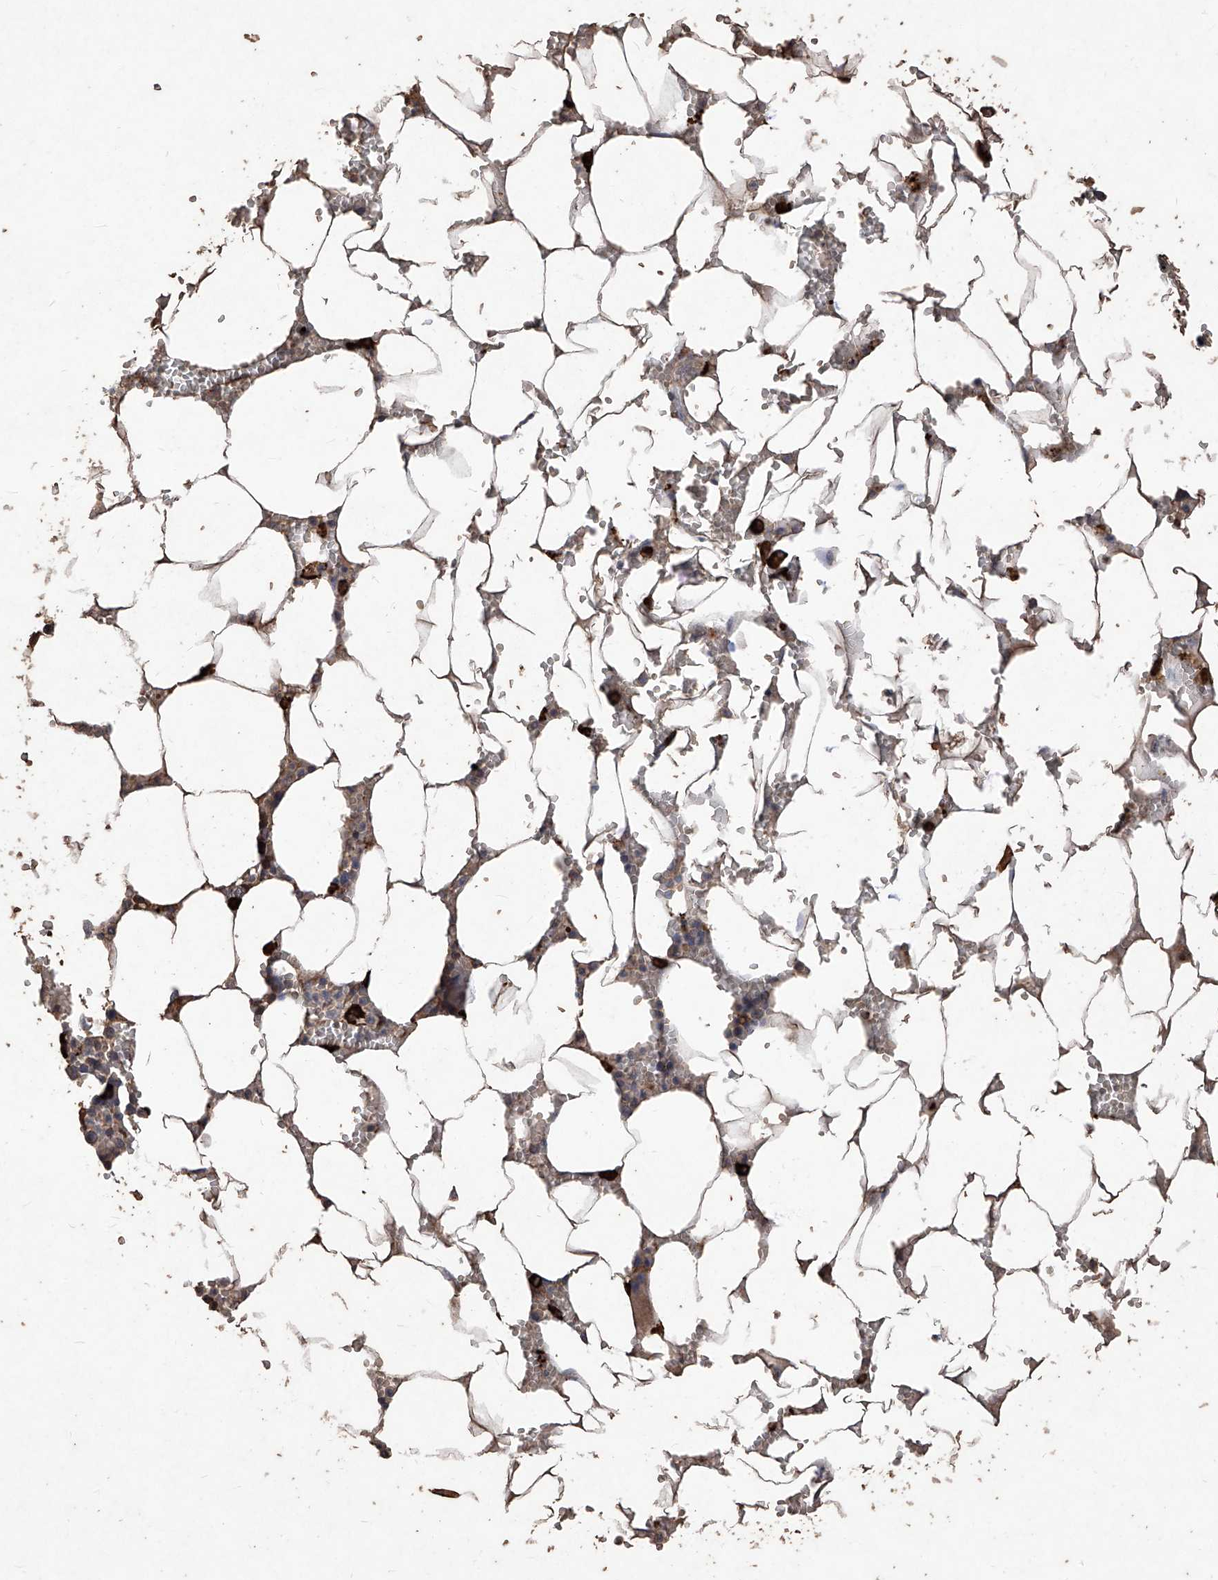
{"staining": {"intensity": "strong", "quantity": "<25%", "location": "cytoplasmic/membranous"}, "tissue": "bone marrow", "cell_type": "Hematopoietic cells", "image_type": "normal", "snomed": [{"axis": "morphology", "description": "Normal tissue, NOS"}, {"axis": "topography", "description": "Bone marrow"}], "caption": "Protein expression analysis of normal human bone marrow reveals strong cytoplasmic/membranous positivity in about <25% of hematopoietic cells. The staining is performed using DAB brown chromogen to label protein expression. The nuclei are counter-stained blue using hematoxylin.", "gene": "EML1", "patient": {"sex": "male", "age": 70}}